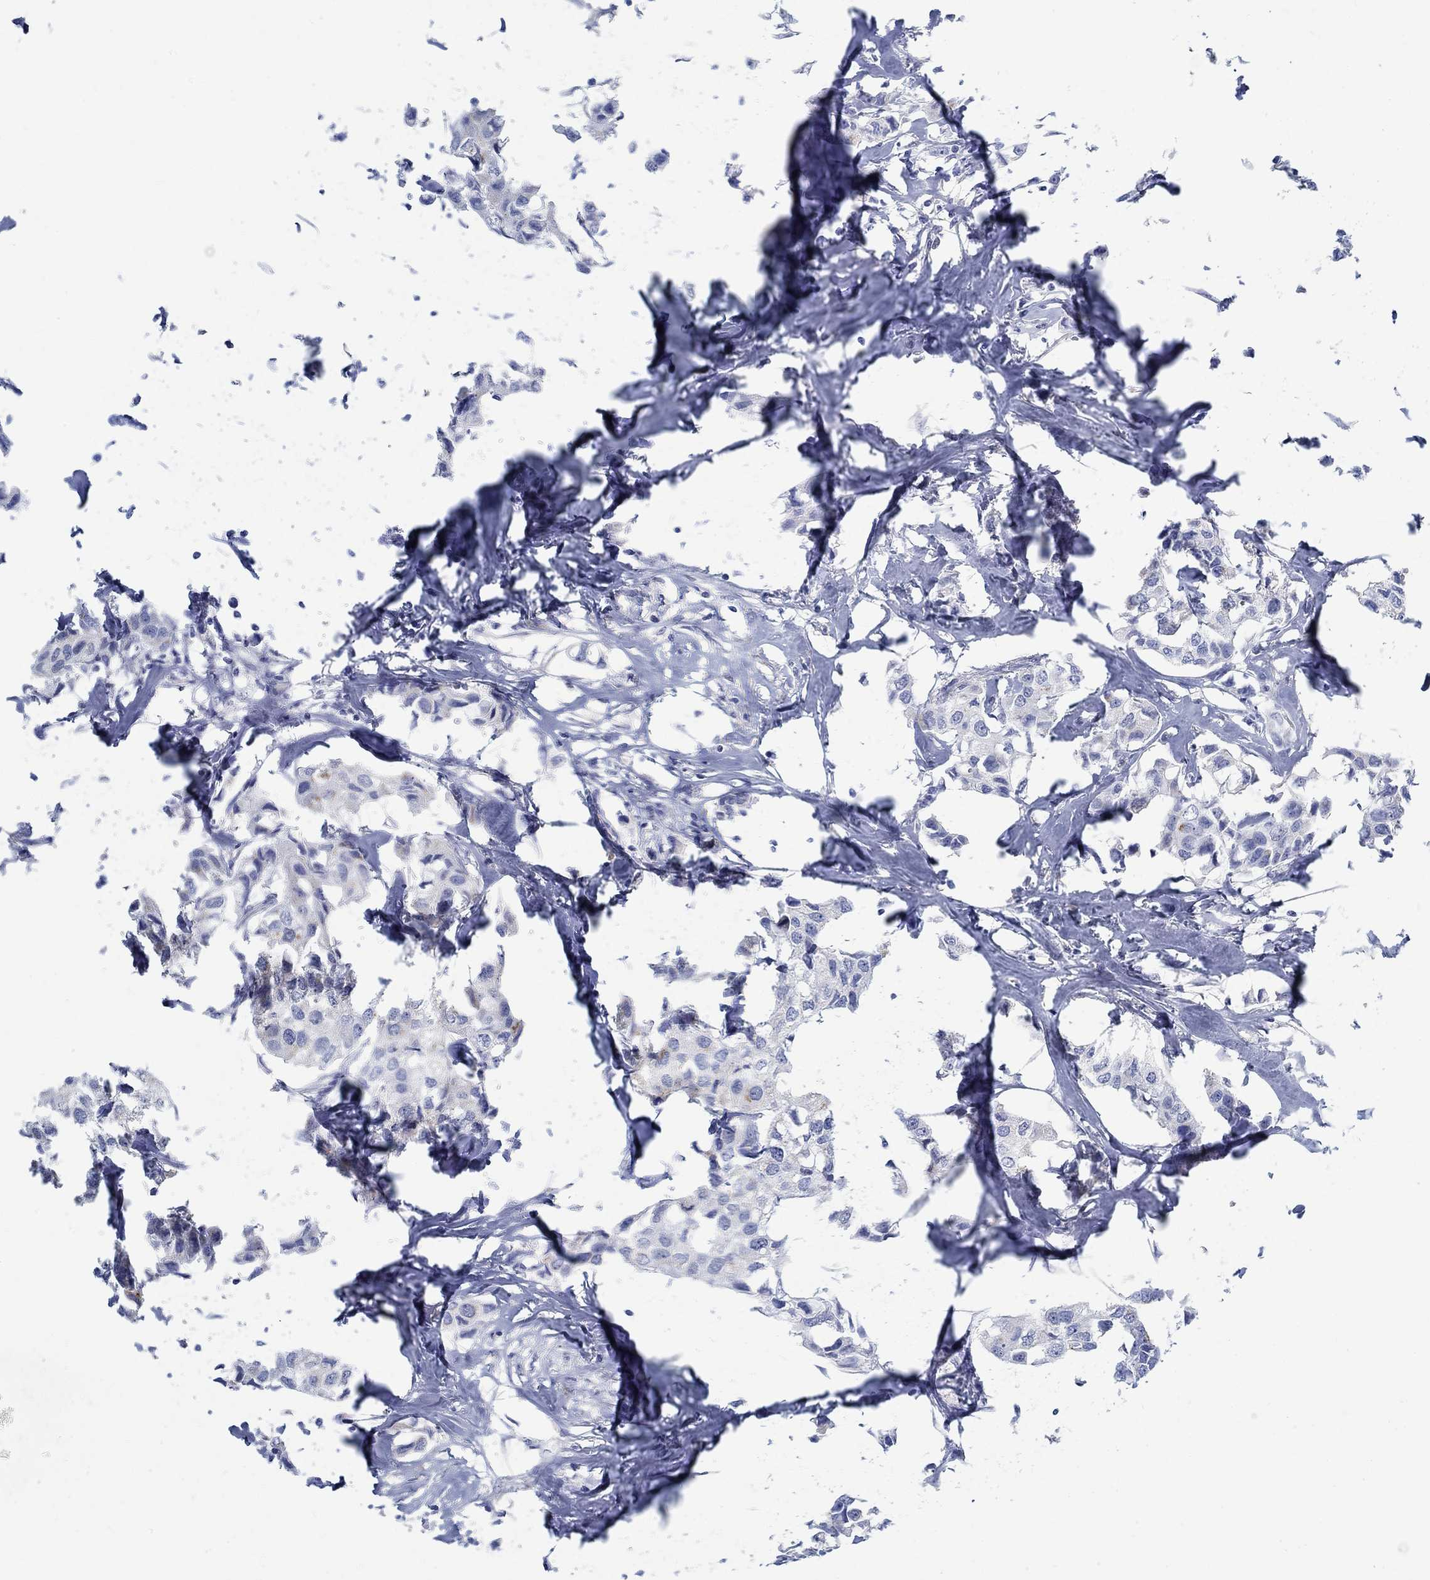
{"staining": {"intensity": "moderate", "quantity": "<25%", "location": "cytoplasmic/membranous"}, "tissue": "breast cancer", "cell_type": "Tumor cells", "image_type": "cancer", "snomed": [{"axis": "morphology", "description": "Duct carcinoma"}, {"axis": "topography", "description": "Breast"}], "caption": "The immunohistochemical stain highlights moderate cytoplasmic/membranous expression in tumor cells of breast cancer (intraductal carcinoma) tissue.", "gene": "TEKT4", "patient": {"sex": "female", "age": 80}}